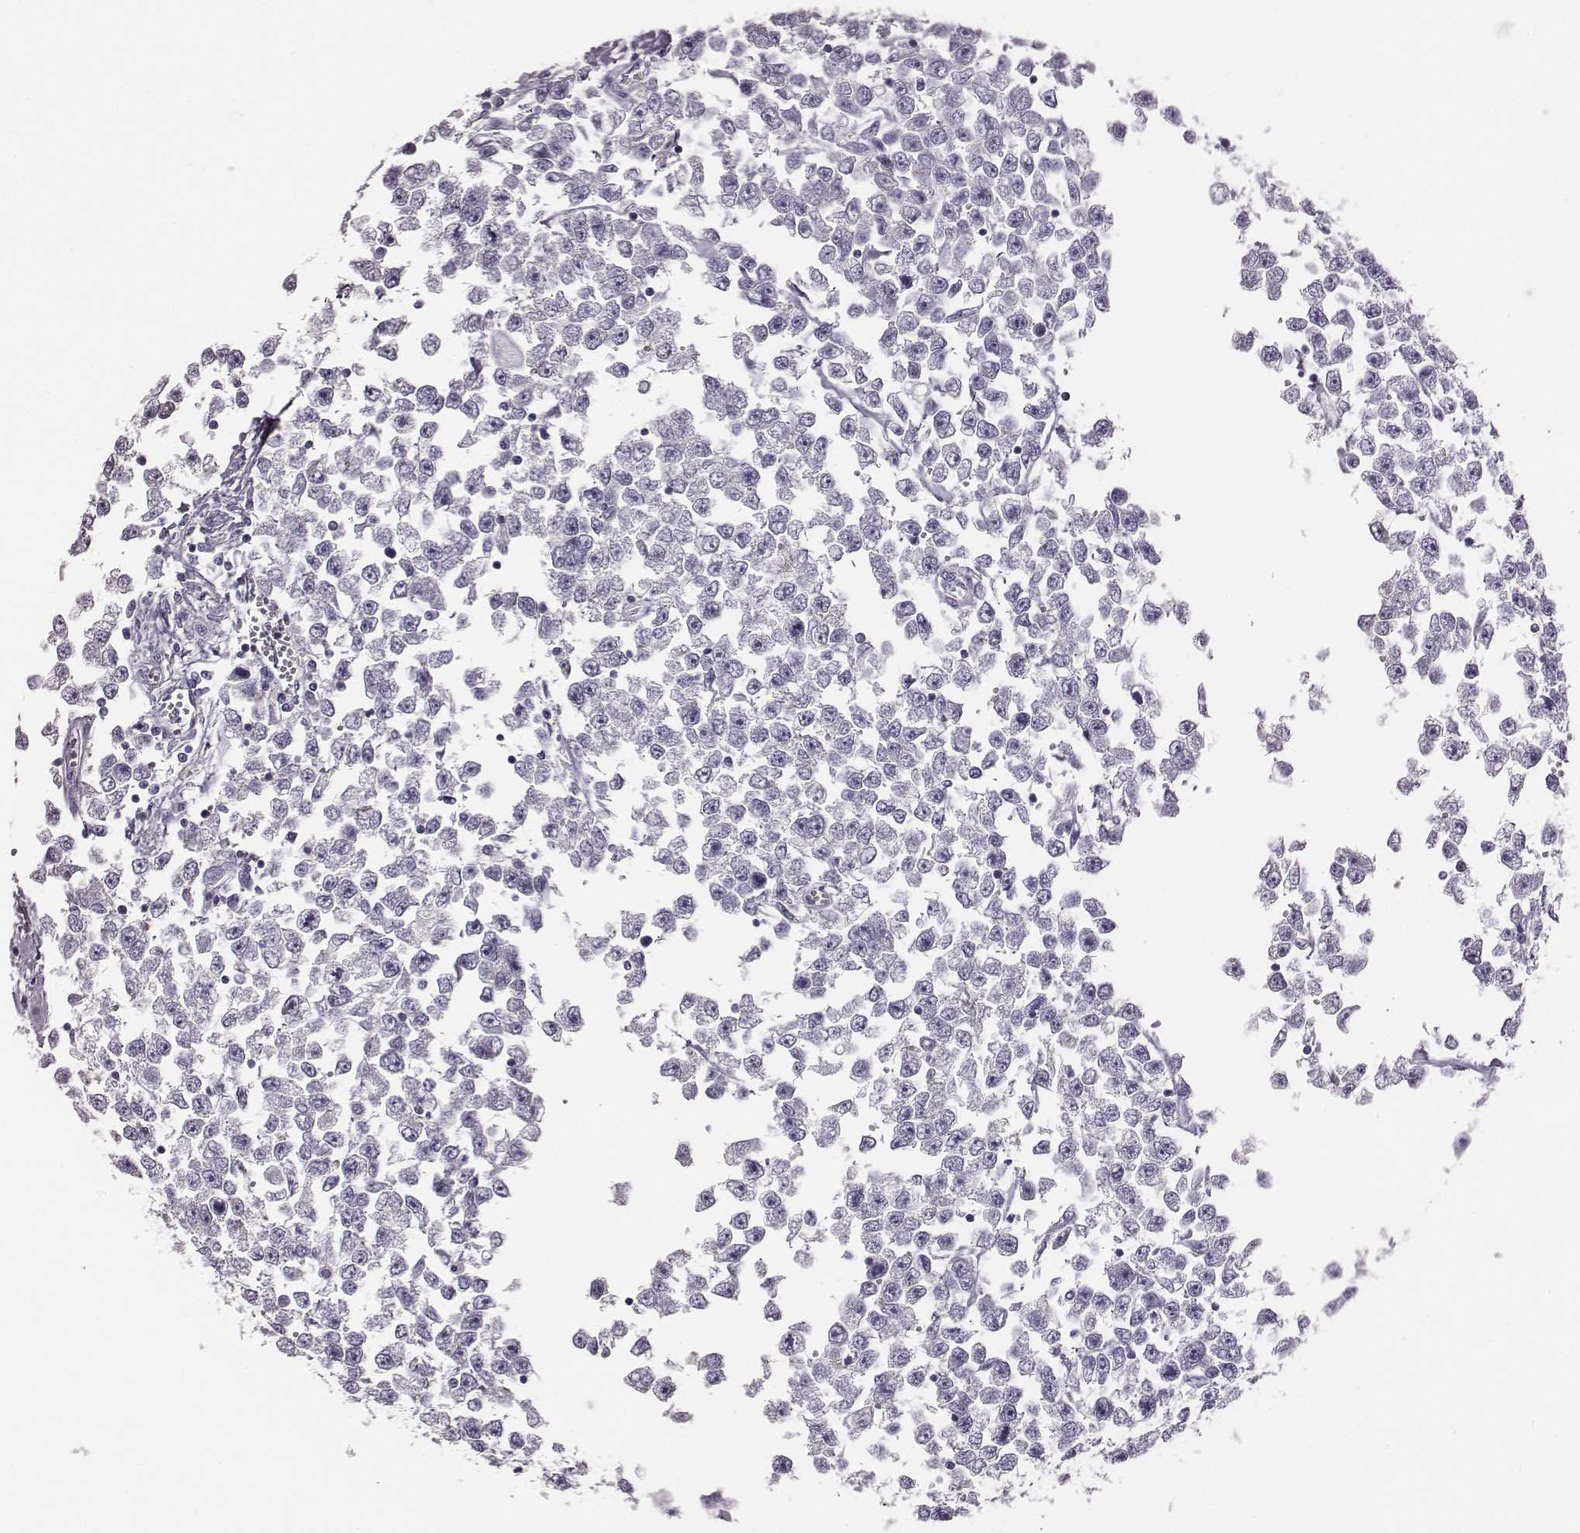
{"staining": {"intensity": "negative", "quantity": "none", "location": "none"}, "tissue": "testis cancer", "cell_type": "Tumor cells", "image_type": "cancer", "snomed": [{"axis": "morphology", "description": "Seminoma, NOS"}, {"axis": "topography", "description": "Testis"}], "caption": "A high-resolution image shows immunohistochemistry (IHC) staining of seminoma (testis), which shows no significant positivity in tumor cells.", "gene": "ADAM7", "patient": {"sex": "male", "age": 34}}